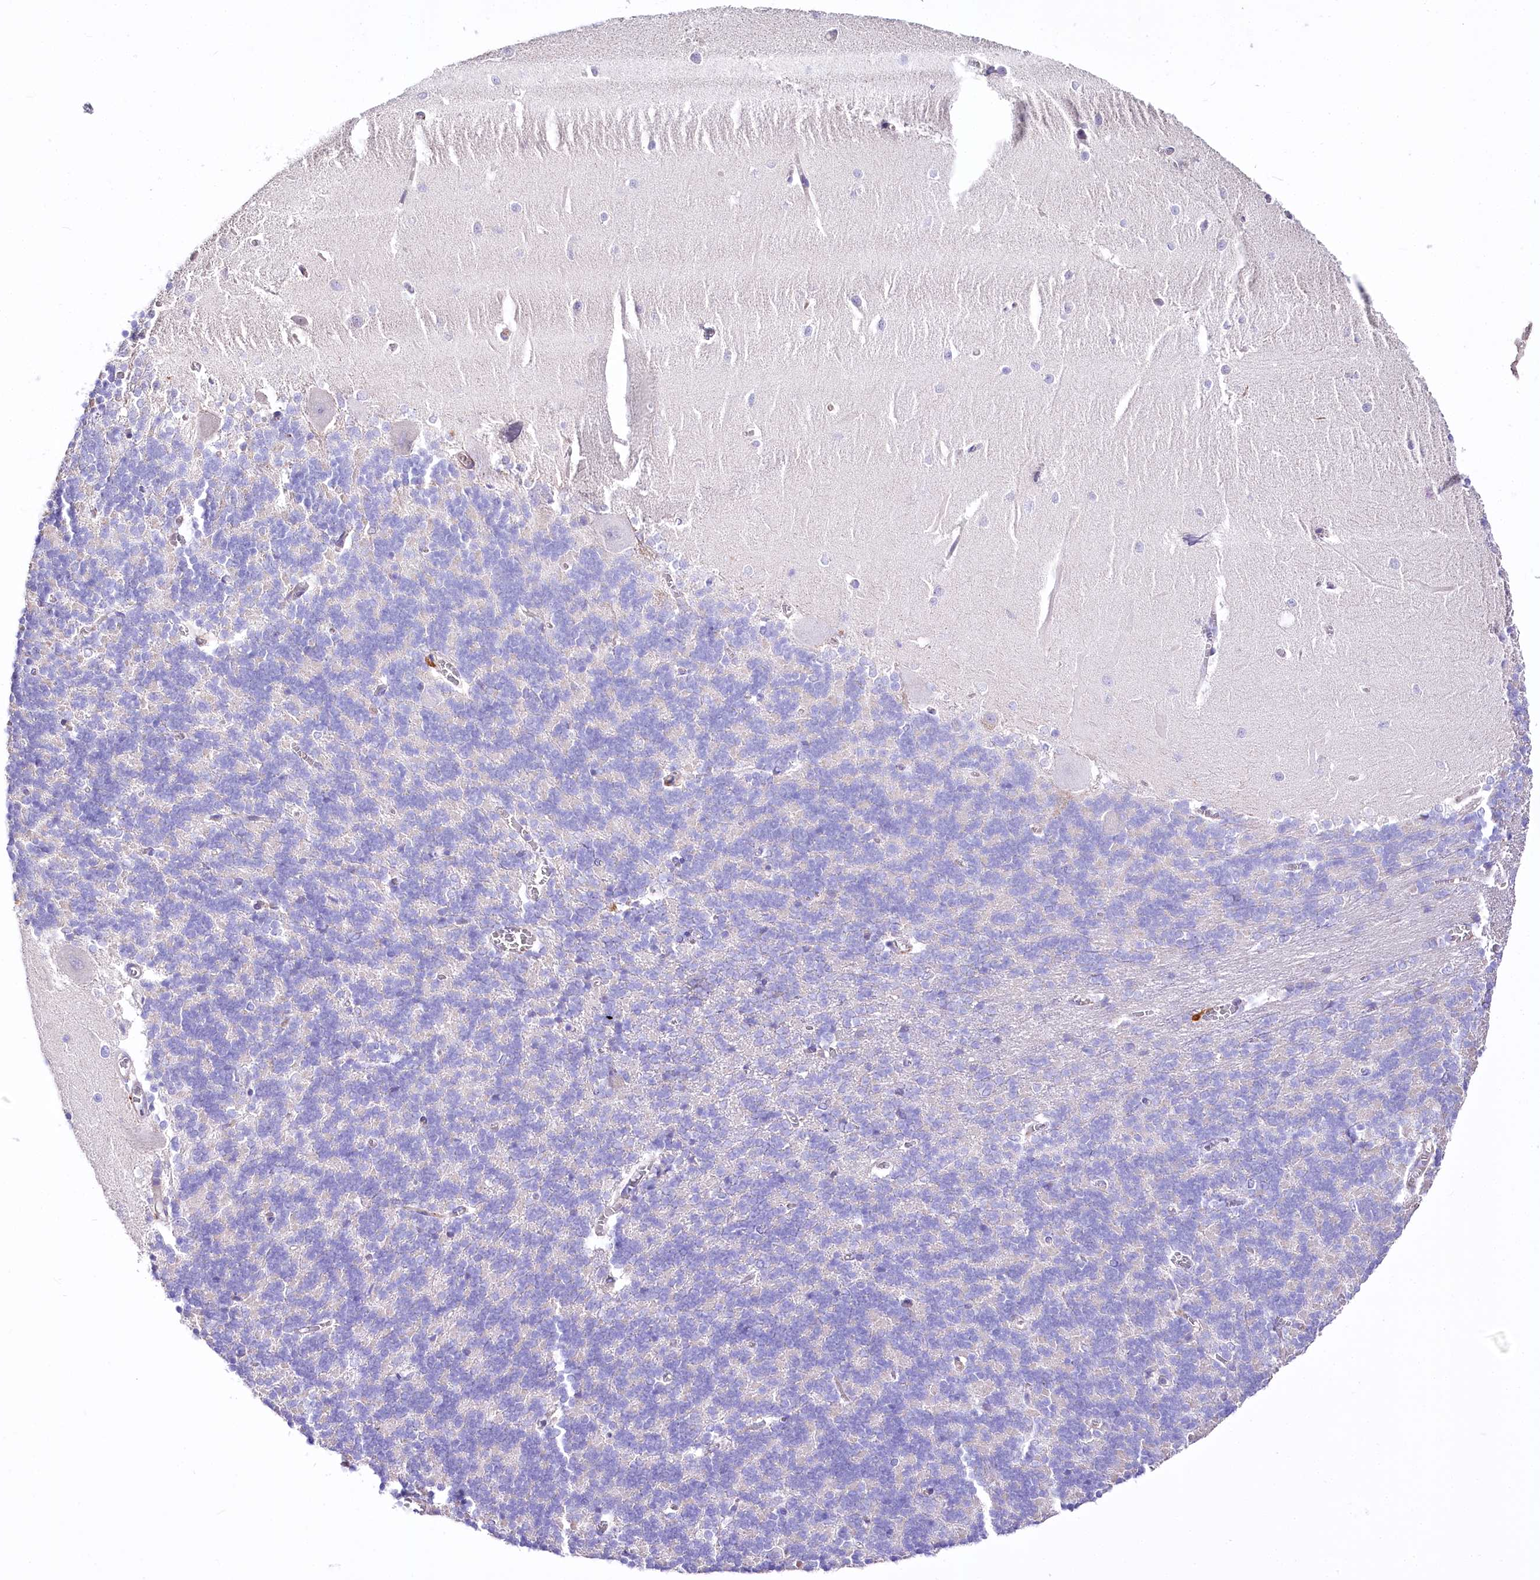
{"staining": {"intensity": "negative", "quantity": "none", "location": "none"}, "tissue": "cerebellum", "cell_type": "Cells in granular layer", "image_type": "normal", "snomed": [{"axis": "morphology", "description": "Normal tissue, NOS"}, {"axis": "topography", "description": "Cerebellum"}], "caption": "The photomicrograph exhibits no significant staining in cells in granular layer of cerebellum. Brightfield microscopy of IHC stained with DAB (brown) and hematoxylin (blue), captured at high magnification.", "gene": "PTER", "patient": {"sex": "male", "age": 37}}